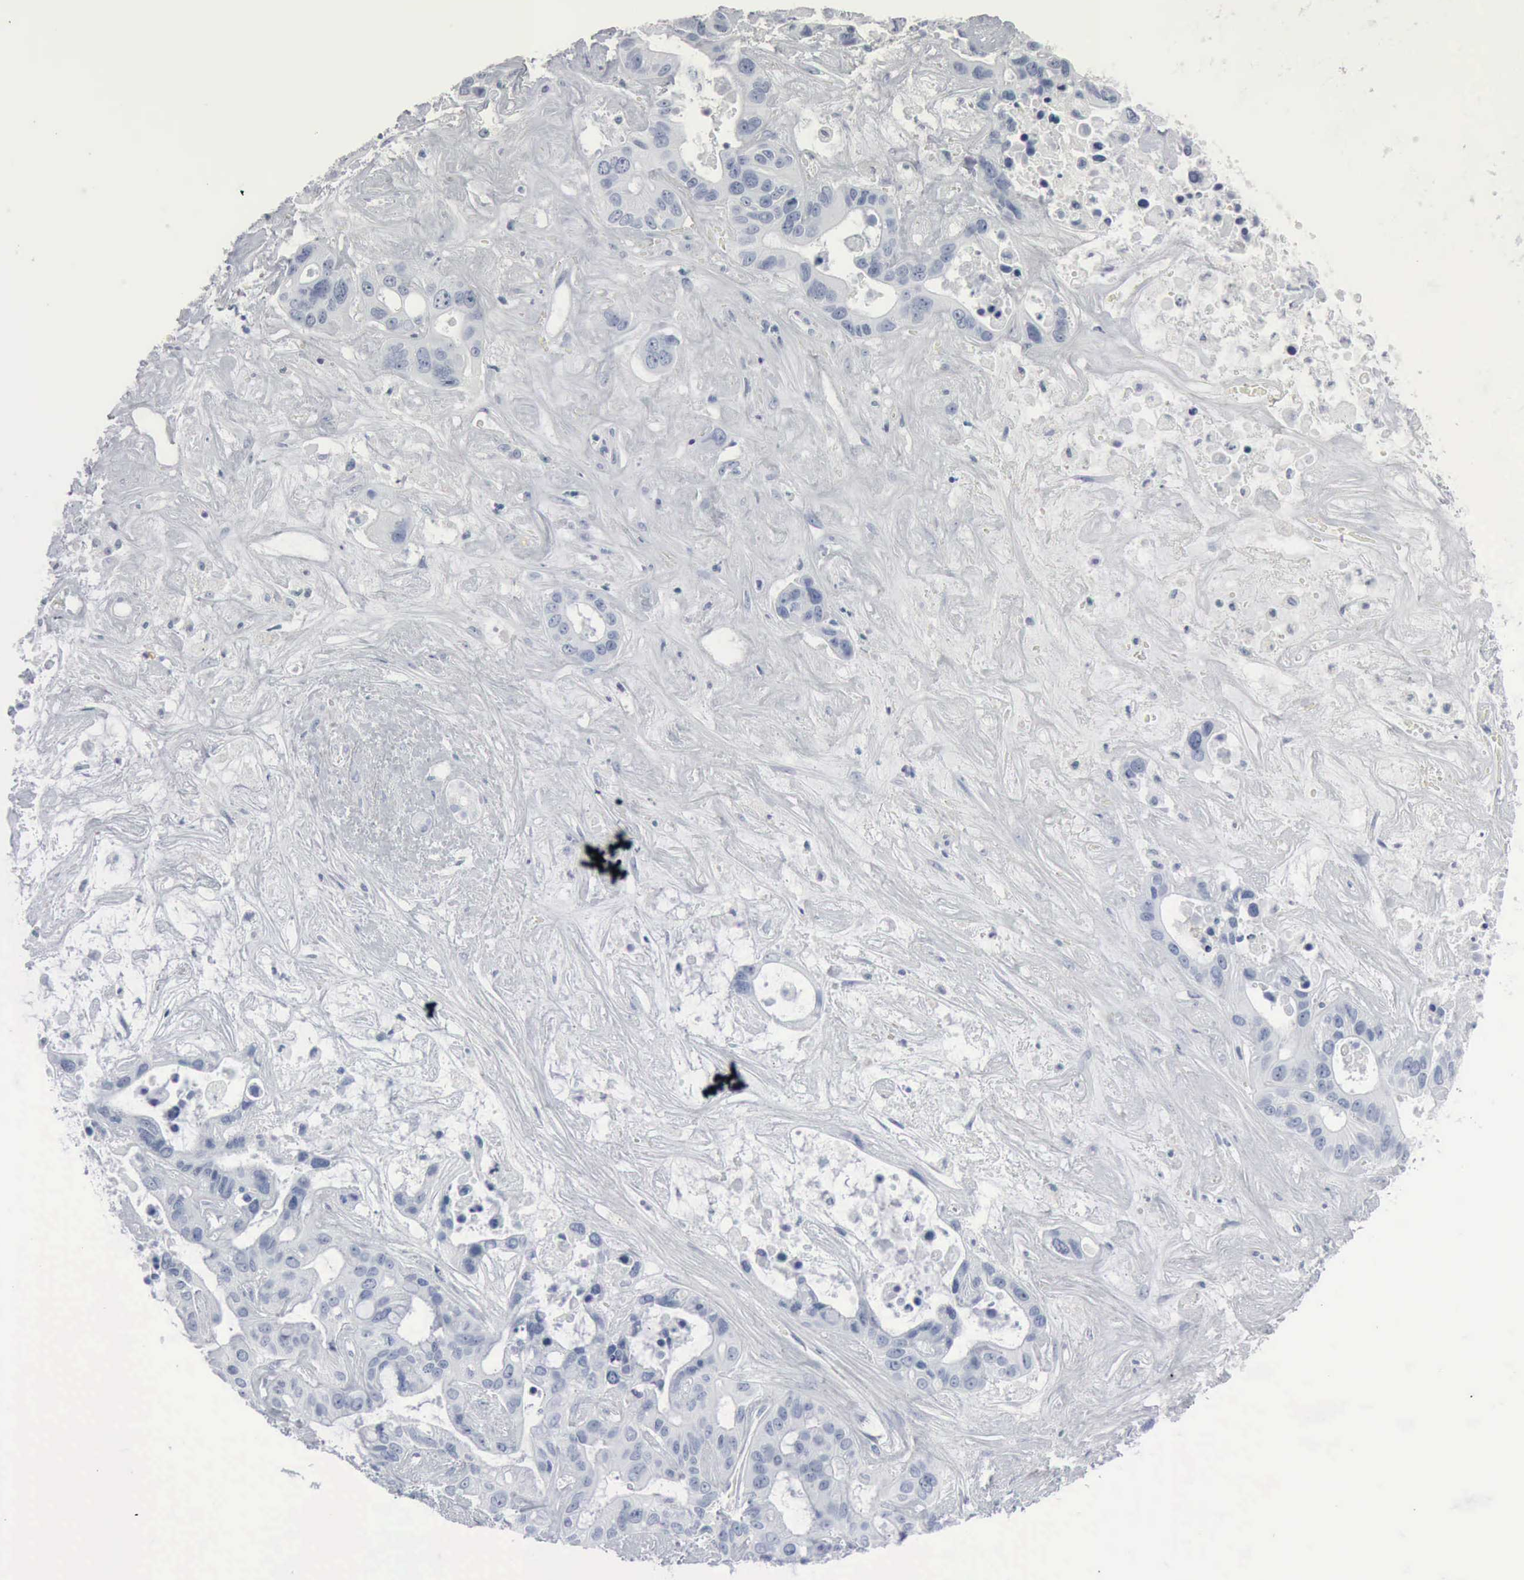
{"staining": {"intensity": "negative", "quantity": "none", "location": "none"}, "tissue": "liver cancer", "cell_type": "Tumor cells", "image_type": "cancer", "snomed": [{"axis": "morphology", "description": "Cholangiocarcinoma"}, {"axis": "topography", "description": "Liver"}], "caption": "An IHC photomicrograph of liver cancer is shown. There is no staining in tumor cells of liver cancer.", "gene": "DMD", "patient": {"sex": "female", "age": 65}}